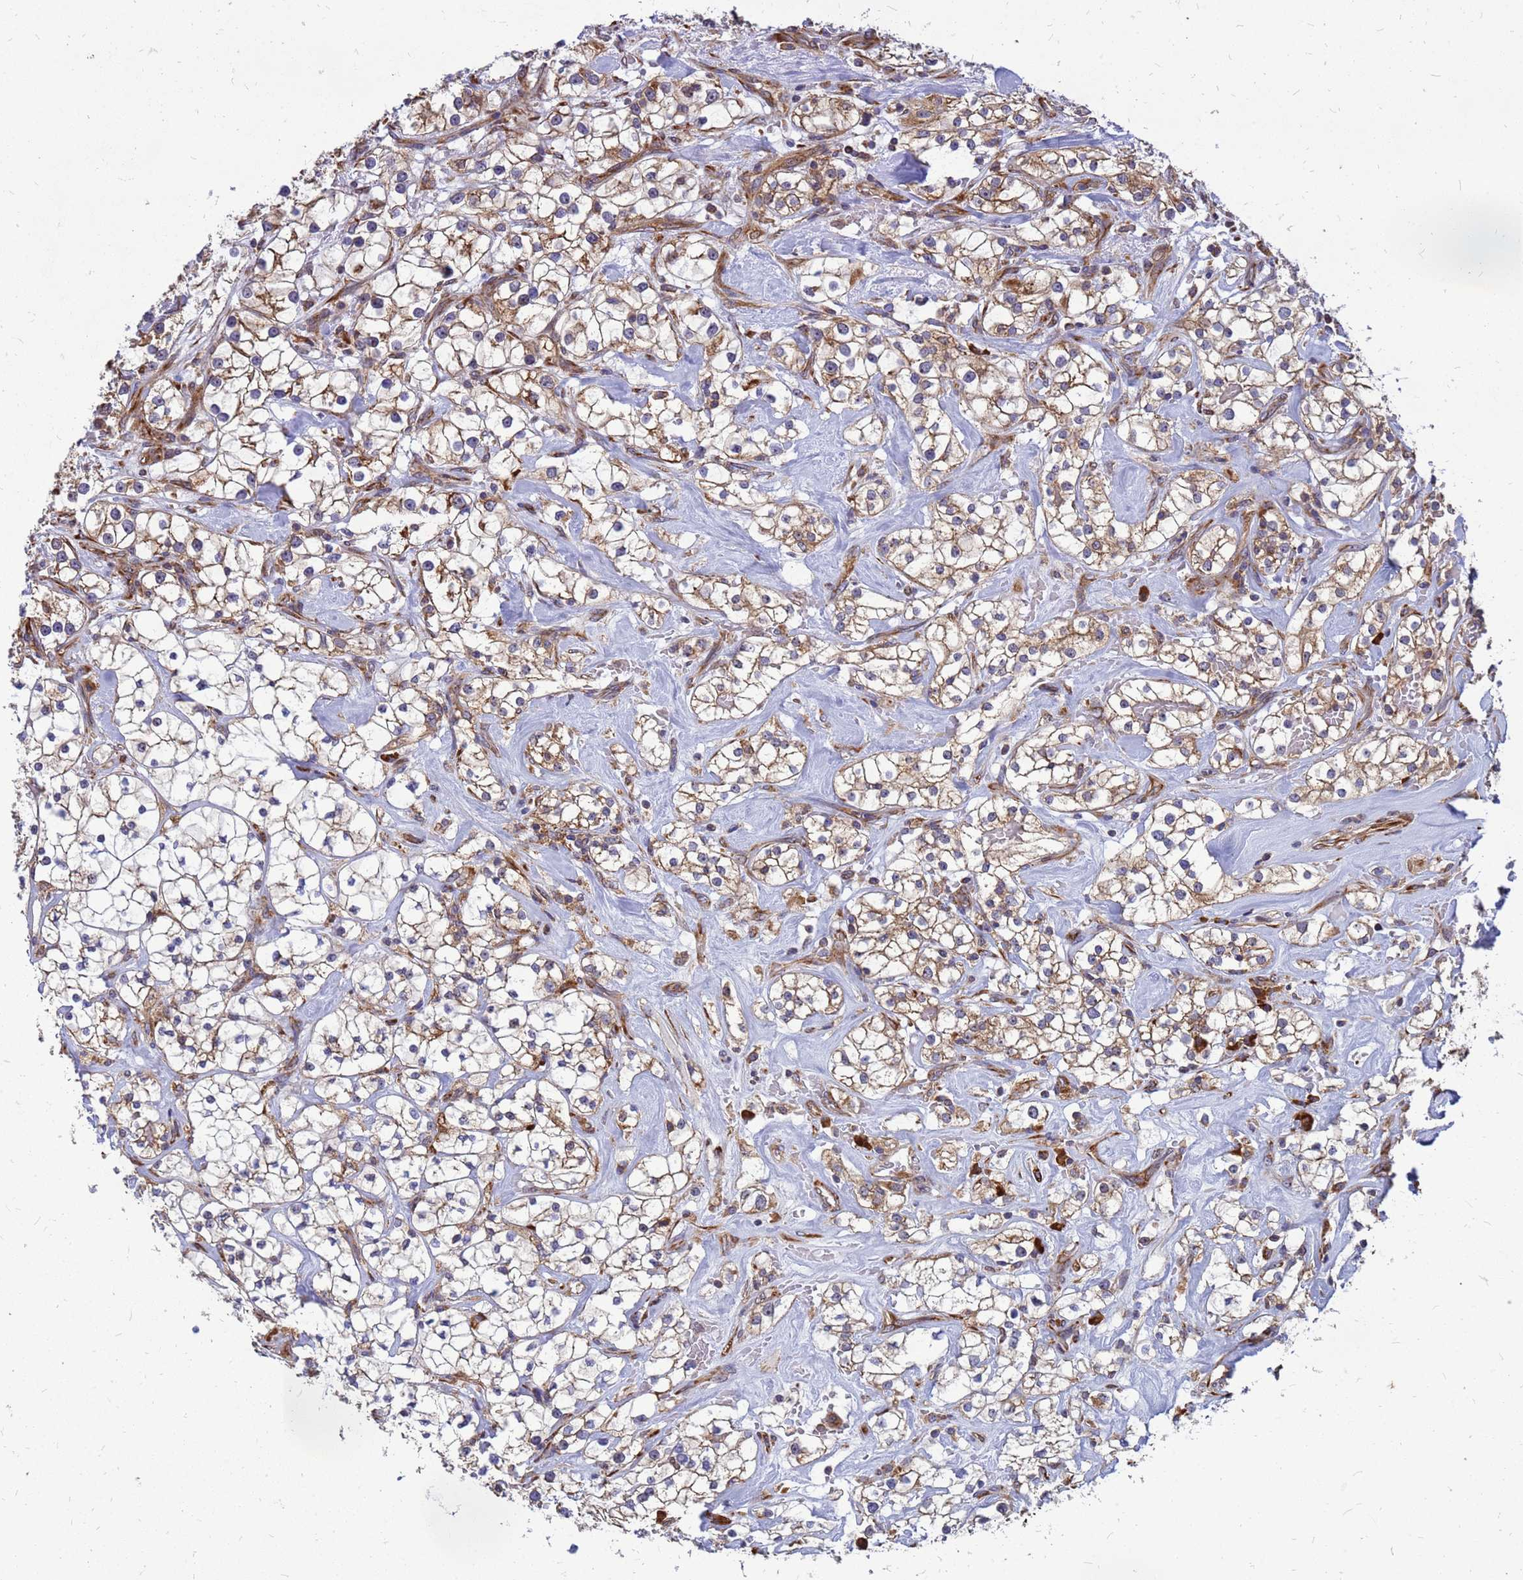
{"staining": {"intensity": "moderate", "quantity": ">75%", "location": "cytoplasmic/membranous"}, "tissue": "renal cancer", "cell_type": "Tumor cells", "image_type": "cancer", "snomed": [{"axis": "morphology", "description": "Adenocarcinoma, NOS"}, {"axis": "topography", "description": "Kidney"}], "caption": "There is medium levels of moderate cytoplasmic/membranous staining in tumor cells of adenocarcinoma (renal), as demonstrated by immunohistochemical staining (brown color).", "gene": "RPL8", "patient": {"sex": "male", "age": 77}}